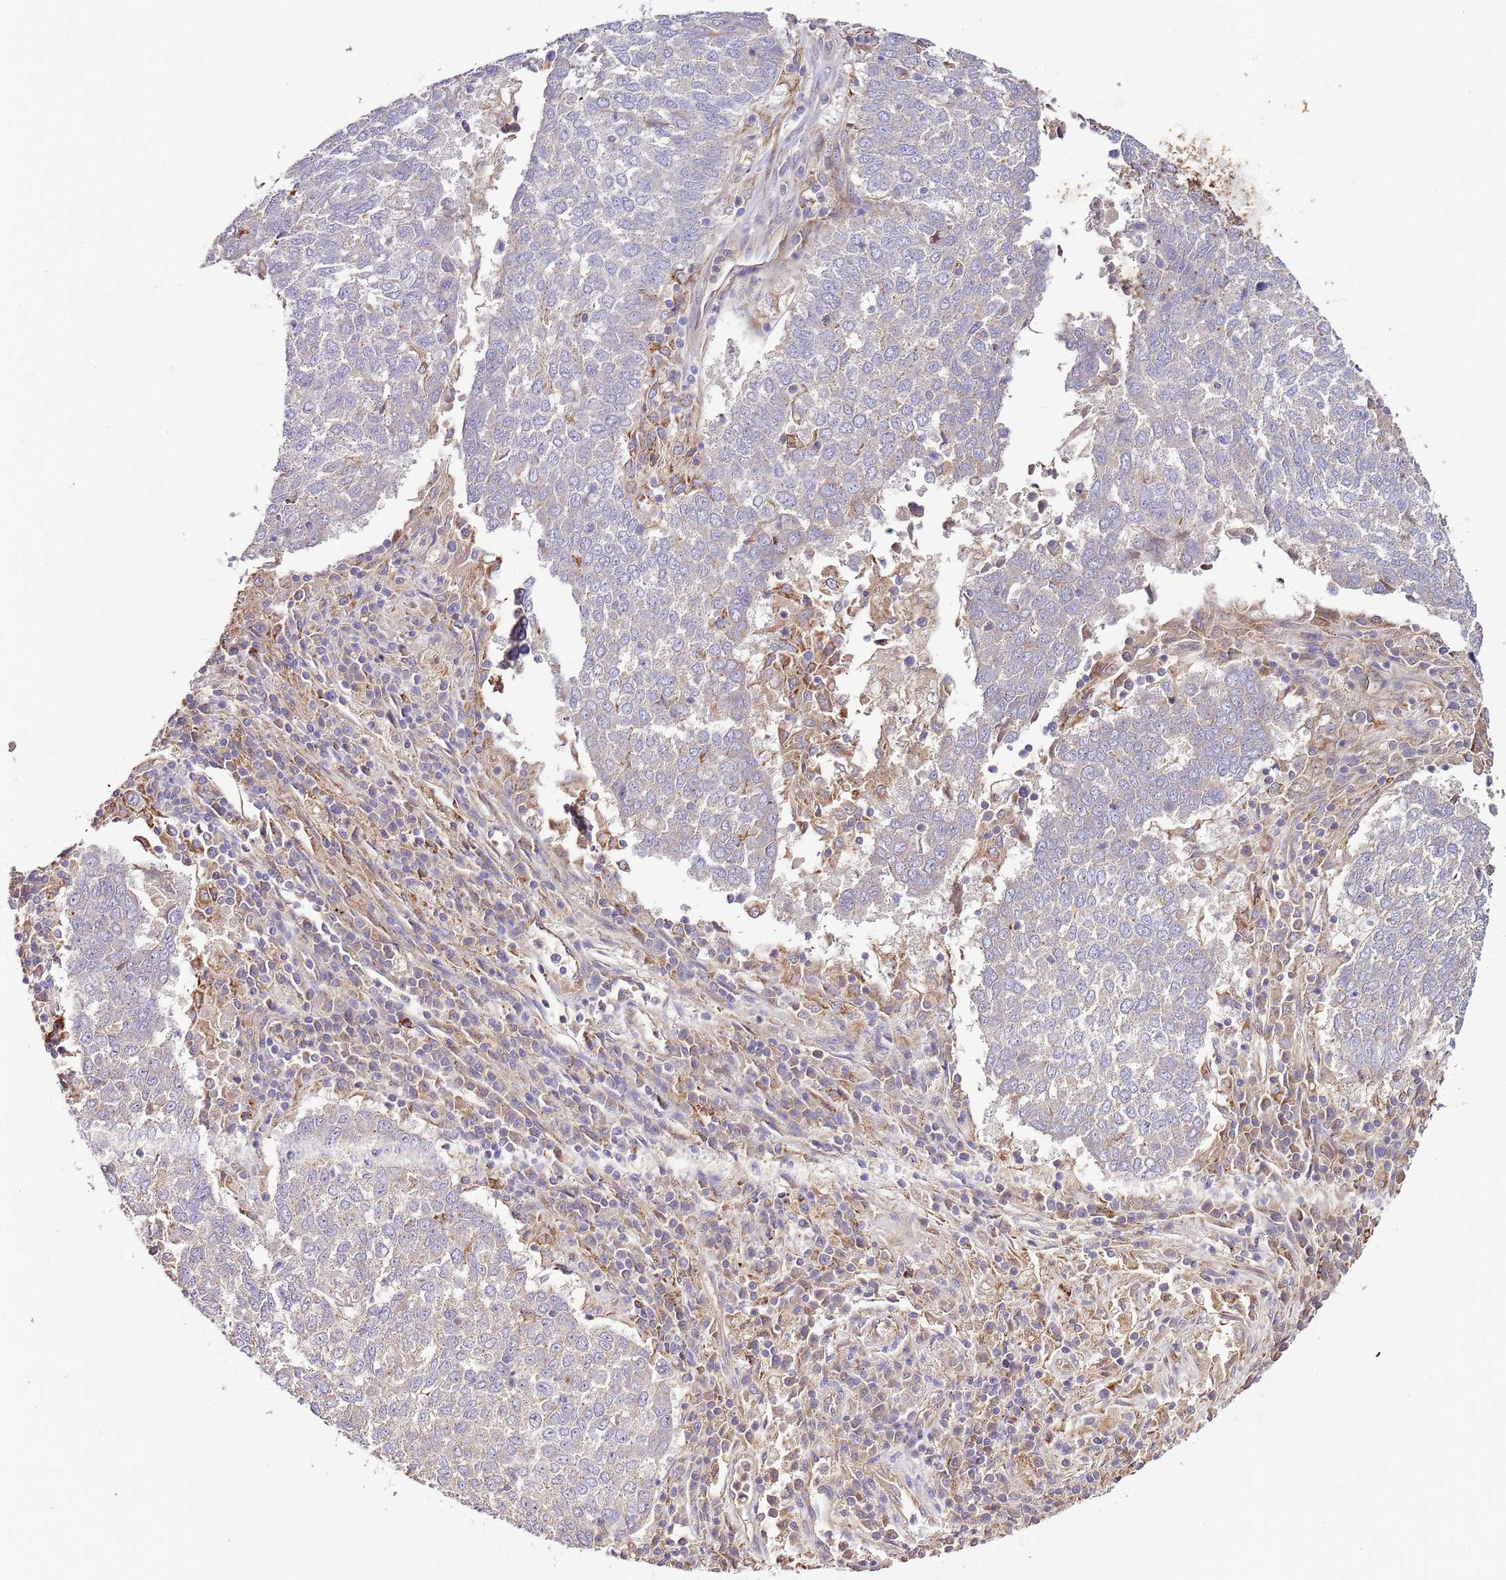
{"staining": {"intensity": "weak", "quantity": "<25%", "location": "cytoplasmic/membranous"}, "tissue": "lung cancer", "cell_type": "Tumor cells", "image_type": "cancer", "snomed": [{"axis": "morphology", "description": "Squamous cell carcinoma, NOS"}, {"axis": "topography", "description": "Lung"}], "caption": "DAB immunohistochemical staining of squamous cell carcinoma (lung) shows no significant positivity in tumor cells.", "gene": "DOCK6", "patient": {"sex": "male", "age": 73}}